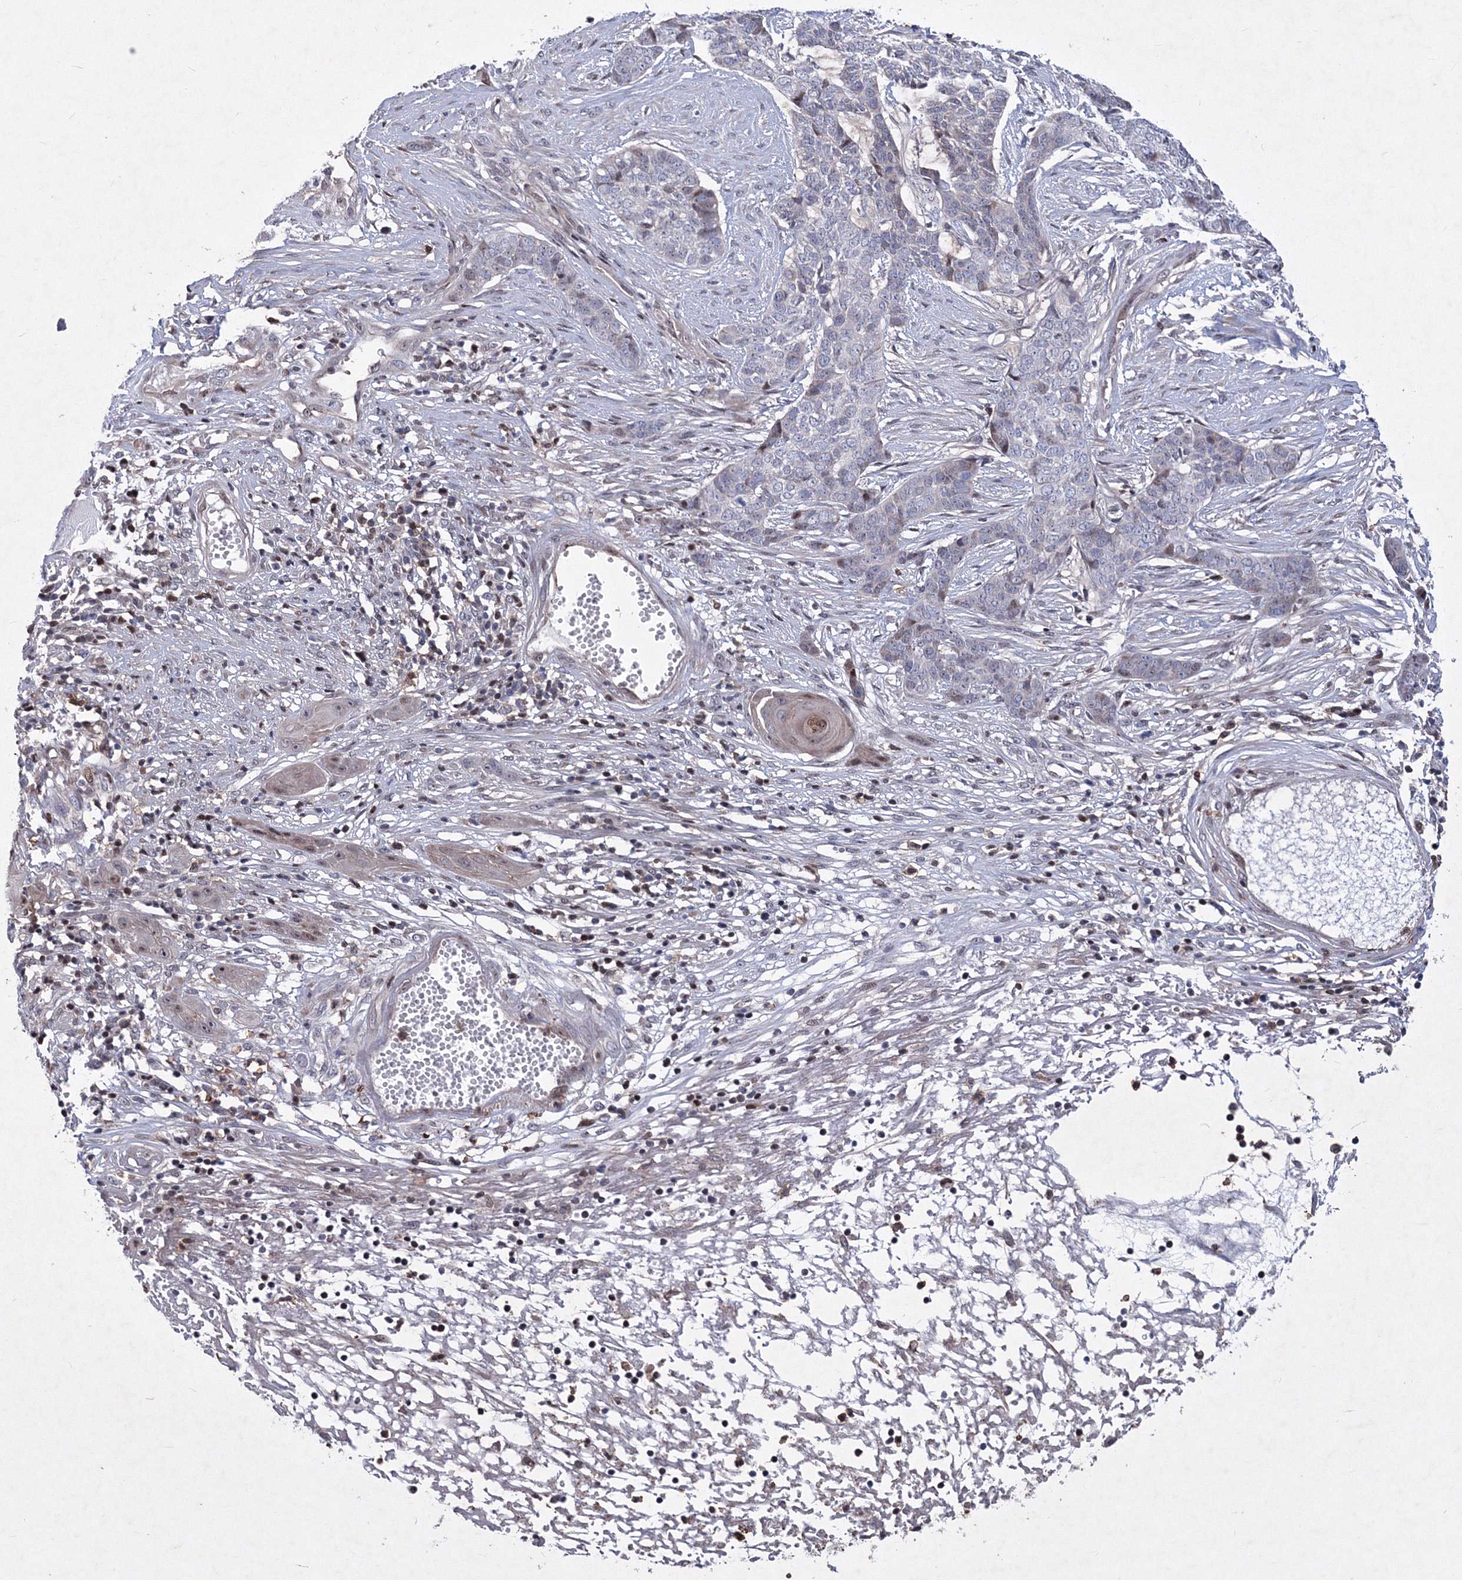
{"staining": {"intensity": "negative", "quantity": "none", "location": "none"}, "tissue": "skin cancer", "cell_type": "Tumor cells", "image_type": "cancer", "snomed": [{"axis": "morphology", "description": "Basal cell carcinoma"}, {"axis": "topography", "description": "Skin"}], "caption": "DAB immunohistochemical staining of human basal cell carcinoma (skin) shows no significant positivity in tumor cells.", "gene": "RNPEPL1", "patient": {"sex": "female", "age": 64}}